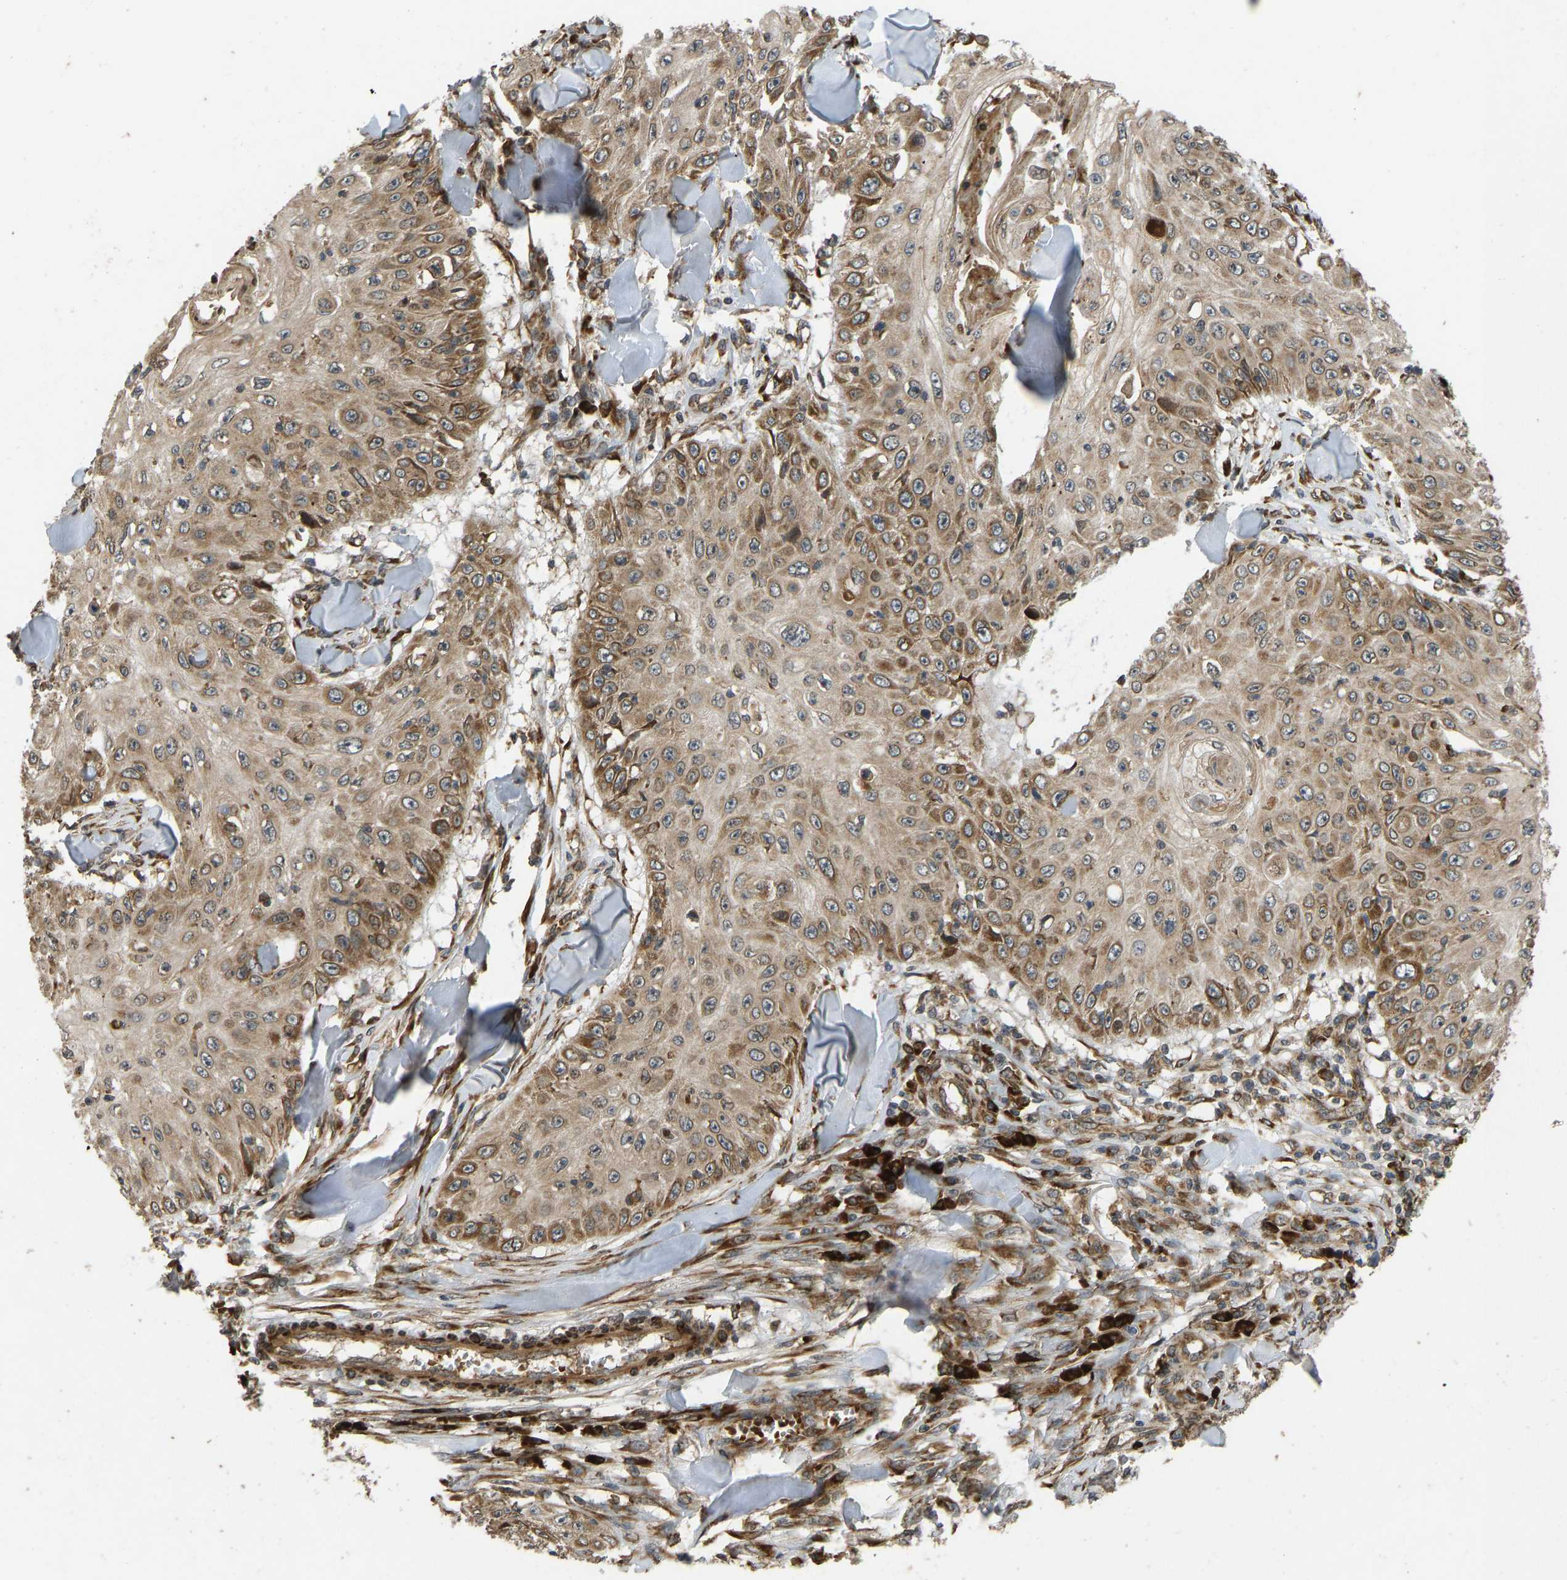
{"staining": {"intensity": "moderate", "quantity": ">75%", "location": "cytoplasmic/membranous"}, "tissue": "skin cancer", "cell_type": "Tumor cells", "image_type": "cancer", "snomed": [{"axis": "morphology", "description": "Squamous cell carcinoma, NOS"}, {"axis": "topography", "description": "Skin"}], "caption": "Skin cancer stained for a protein (brown) reveals moderate cytoplasmic/membranous positive positivity in about >75% of tumor cells.", "gene": "RPN2", "patient": {"sex": "male", "age": 86}}